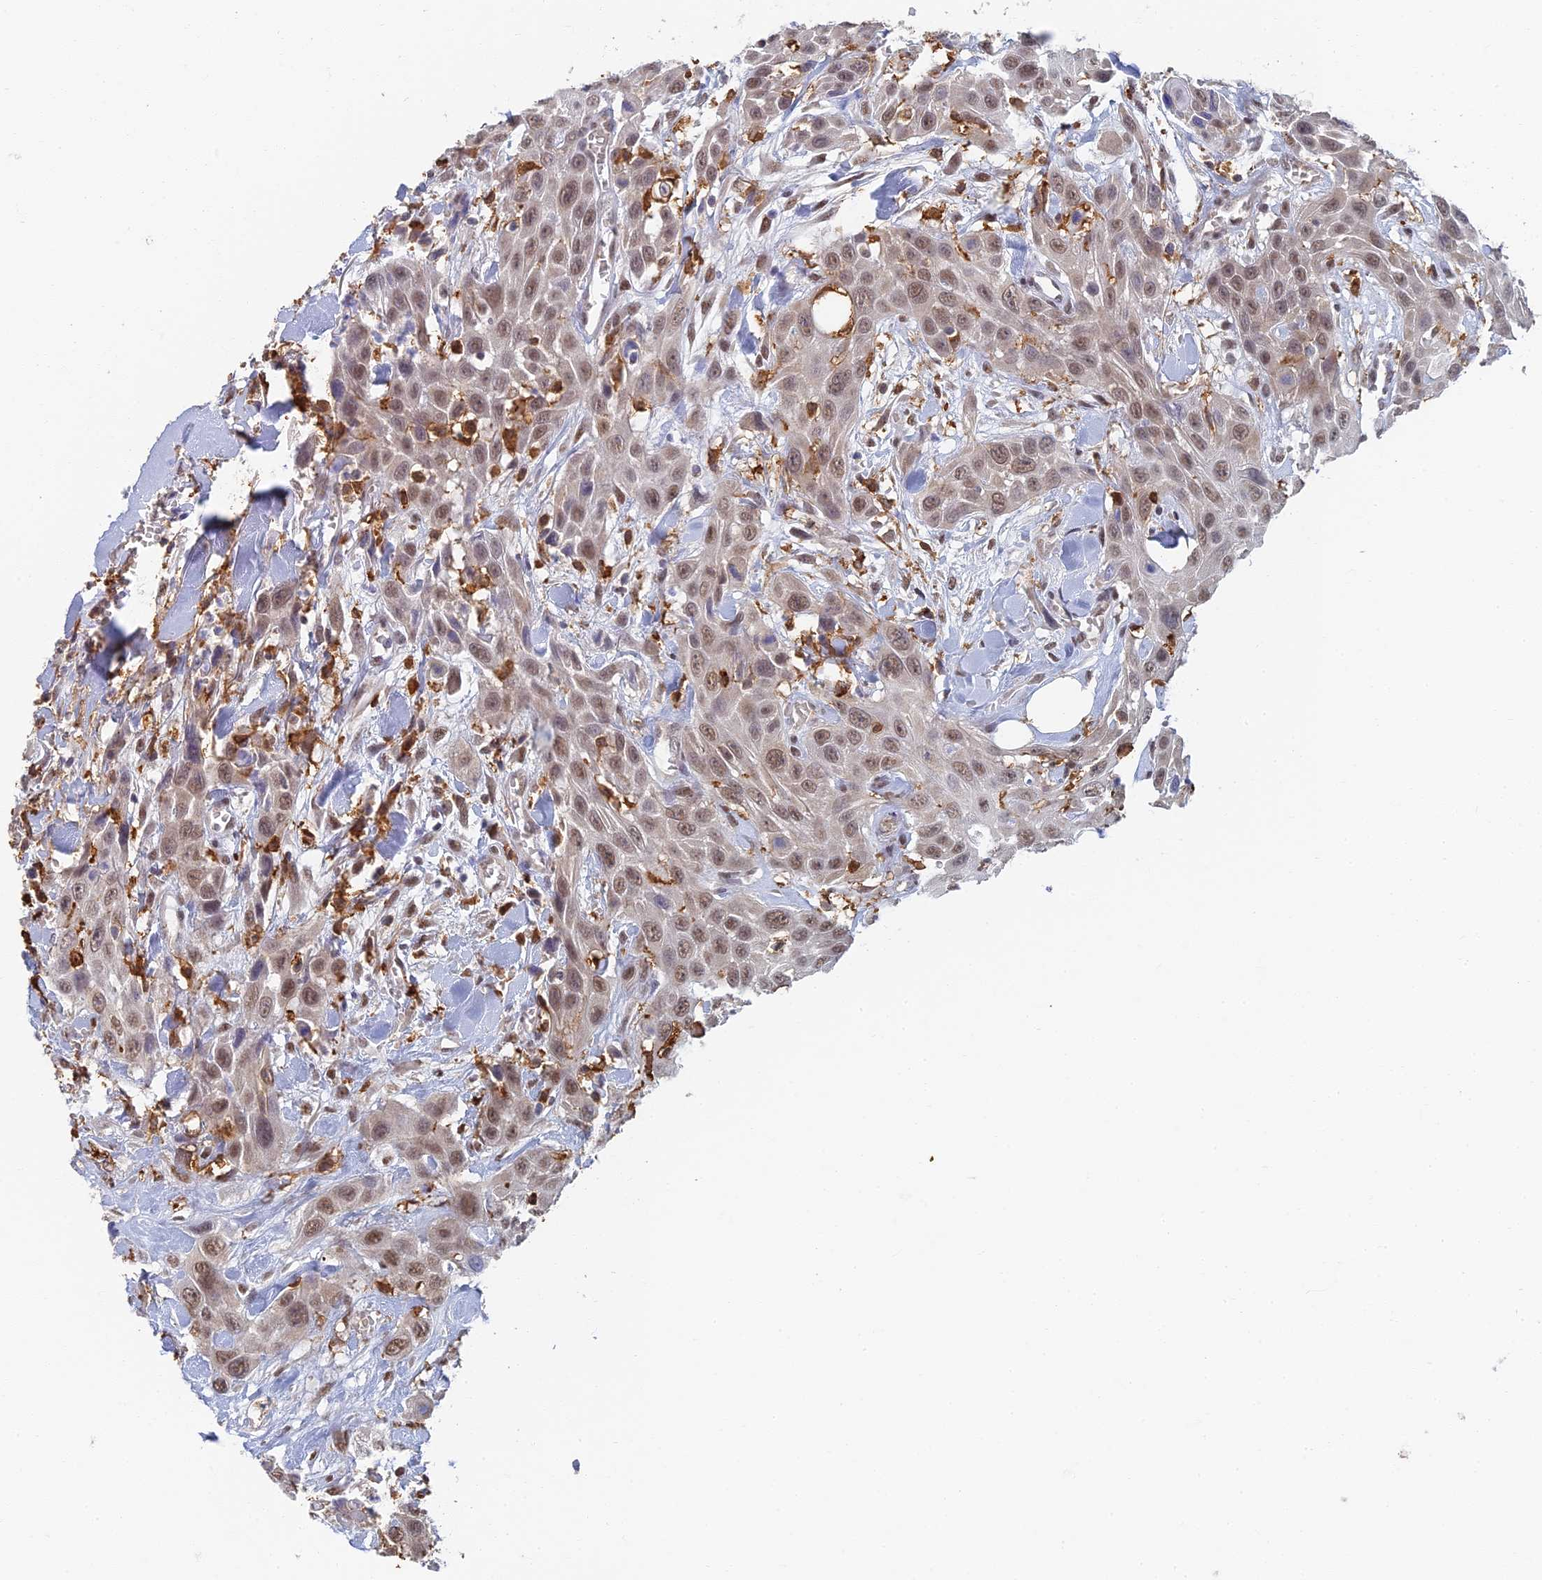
{"staining": {"intensity": "moderate", "quantity": ">75%", "location": "nuclear"}, "tissue": "head and neck cancer", "cell_type": "Tumor cells", "image_type": "cancer", "snomed": [{"axis": "morphology", "description": "Squamous cell carcinoma, NOS"}, {"axis": "topography", "description": "Head-Neck"}], "caption": "This is a photomicrograph of immunohistochemistry staining of head and neck cancer (squamous cell carcinoma), which shows moderate positivity in the nuclear of tumor cells.", "gene": "GPATCH1", "patient": {"sex": "male", "age": 81}}